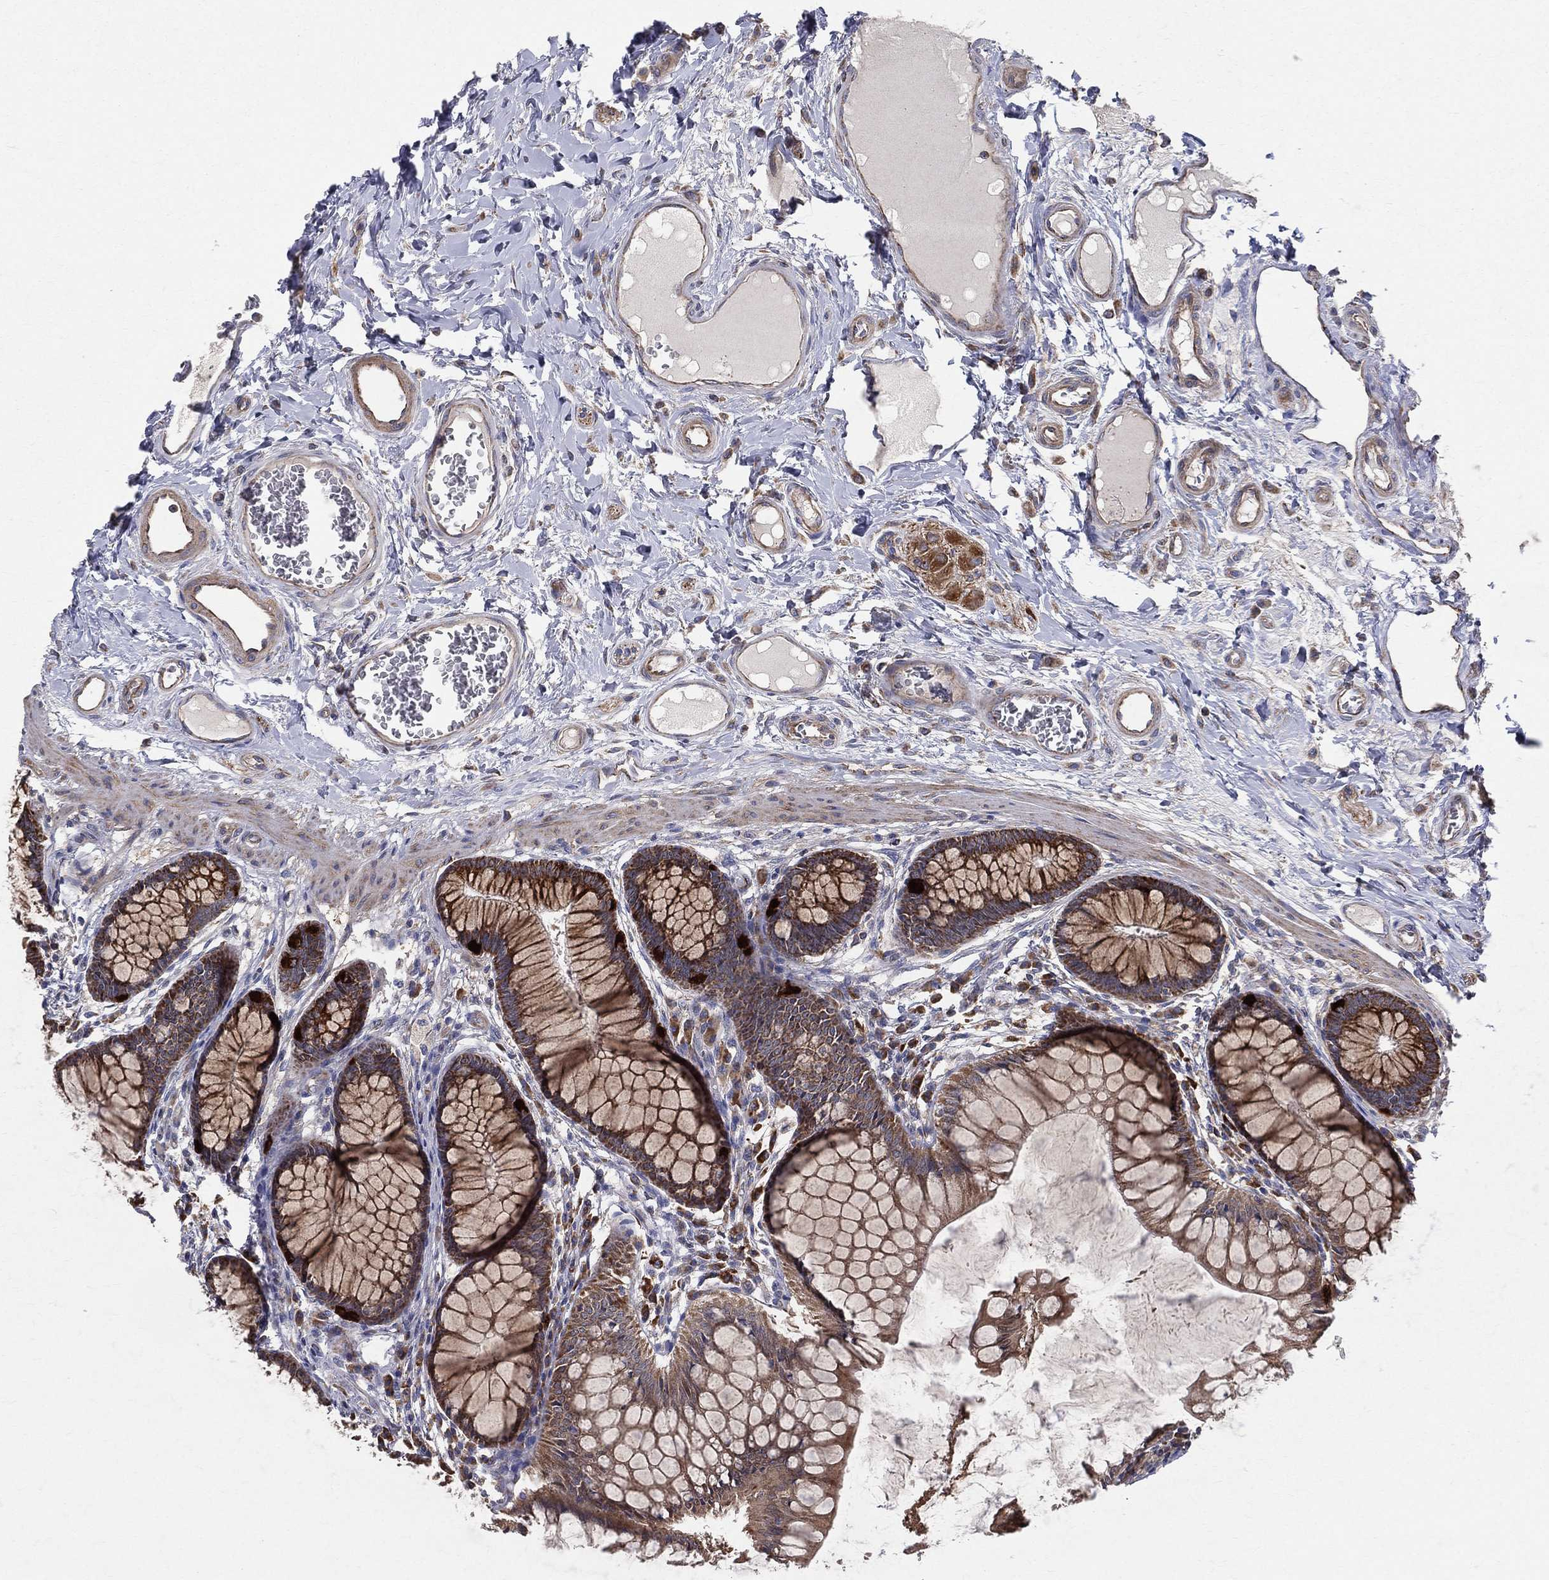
{"staining": {"intensity": "moderate", "quantity": "25%-75%", "location": "cytoplasmic/membranous"}, "tissue": "colon", "cell_type": "Endothelial cells", "image_type": "normal", "snomed": [{"axis": "morphology", "description": "Normal tissue, NOS"}, {"axis": "topography", "description": "Colon"}], "caption": "The micrograph demonstrates staining of benign colon, revealing moderate cytoplasmic/membranous protein staining (brown color) within endothelial cells. Nuclei are stained in blue.", "gene": "MIX23", "patient": {"sex": "female", "age": 65}}